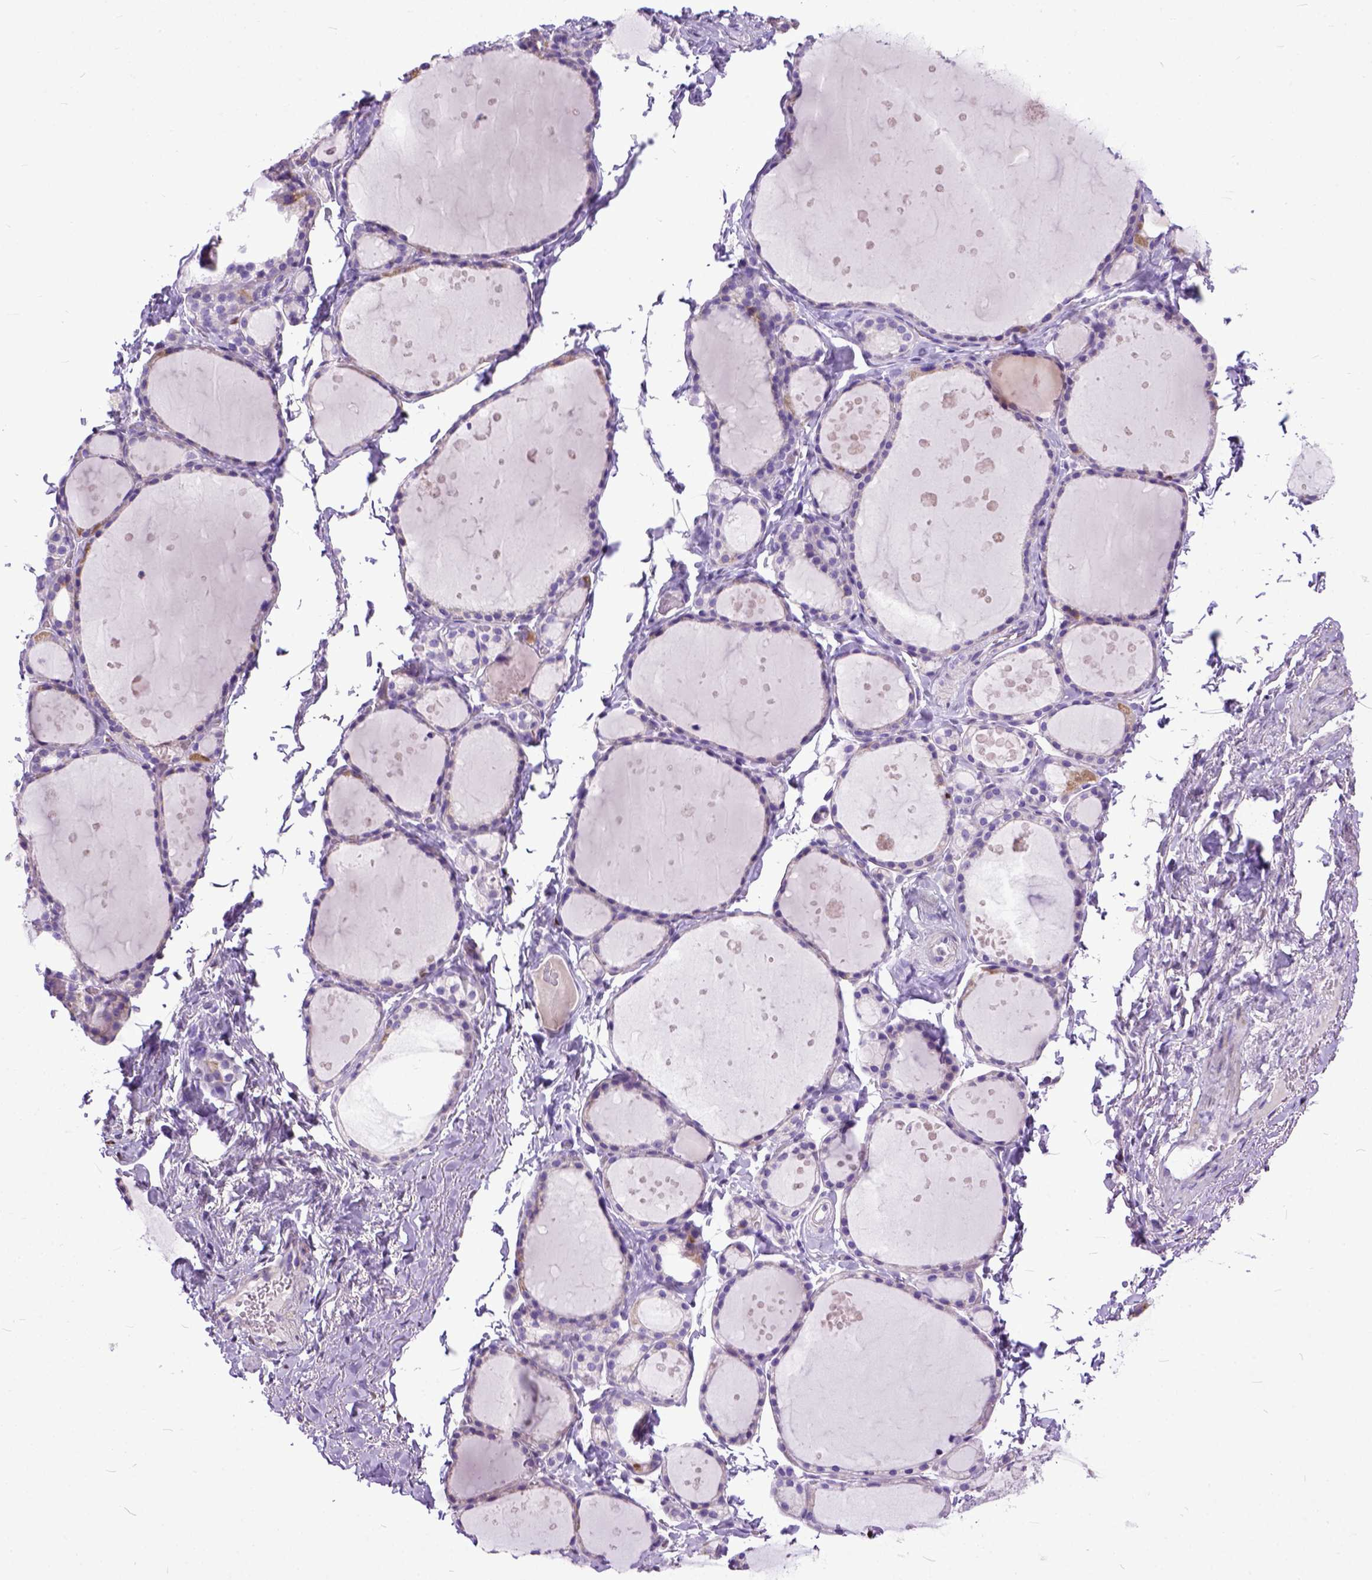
{"staining": {"intensity": "moderate", "quantity": "<25%", "location": "cytoplasmic/membranous"}, "tissue": "thyroid gland", "cell_type": "Glandular cells", "image_type": "normal", "snomed": [{"axis": "morphology", "description": "Normal tissue, NOS"}, {"axis": "topography", "description": "Thyroid gland"}], "caption": "Protein staining by immunohistochemistry demonstrates moderate cytoplasmic/membranous expression in about <25% of glandular cells in unremarkable thyroid gland. Immunohistochemistry (ihc) stains the protein of interest in brown and the nuclei are stained blue.", "gene": "CRB1", "patient": {"sex": "male", "age": 68}}